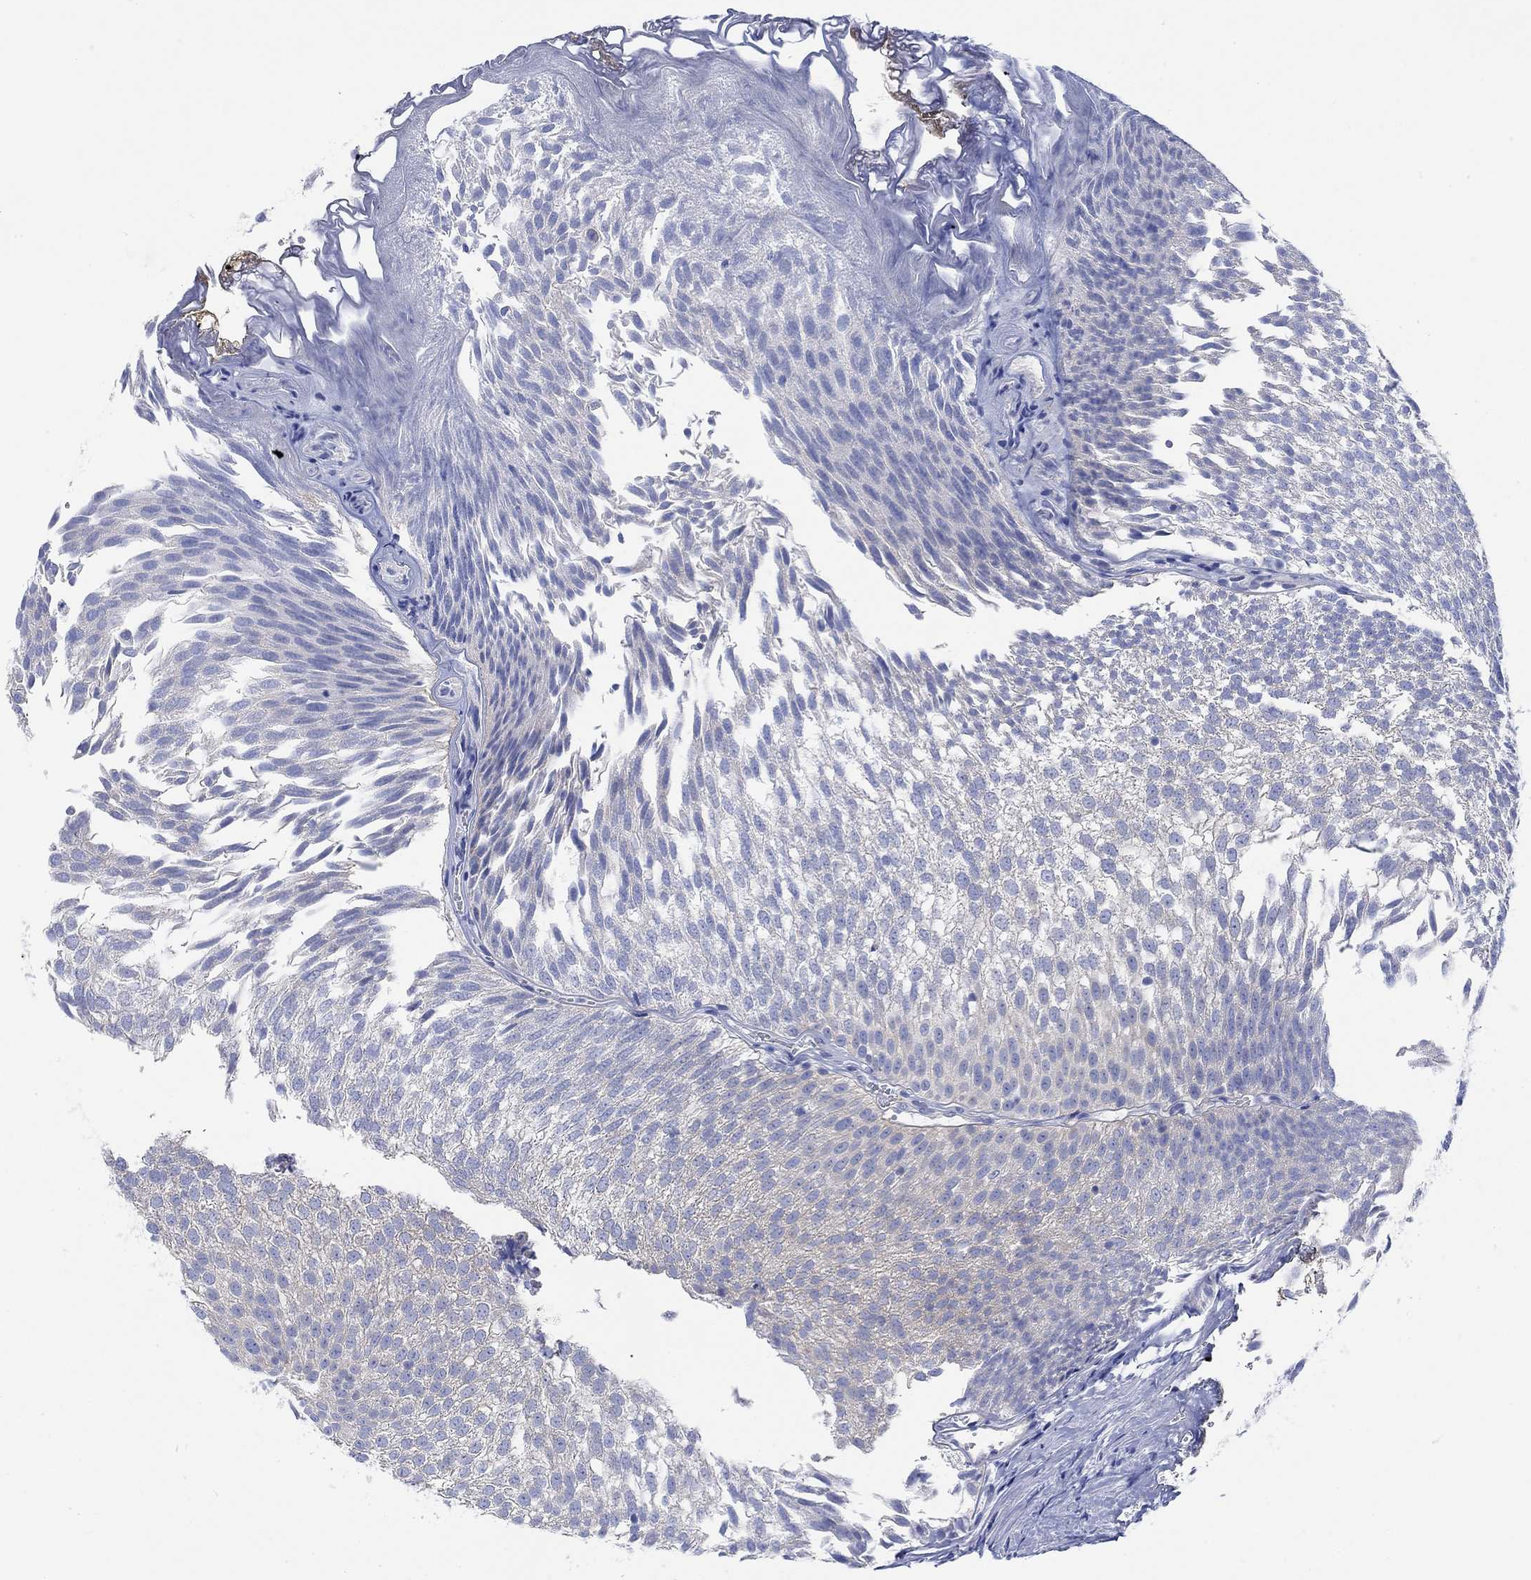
{"staining": {"intensity": "weak", "quantity": "25%-75%", "location": "cytoplasmic/membranous"}, "tissue": "urothelial cancer", "cell_type": "Tumor cells", "image_type": "cancer", "snomed": [{"axis": "morphology", "description": "Urothelial carcinoma, Low grade"}, {"axis": "topography", "description": "Urinary bladder"}], "caption": "A brown stain shows weak cytoplasmic/membranous expression of a protein in urothelial cancer tumor cells.", "gene": "REEP6", "patient": {"sex": "male", "age": 52}}